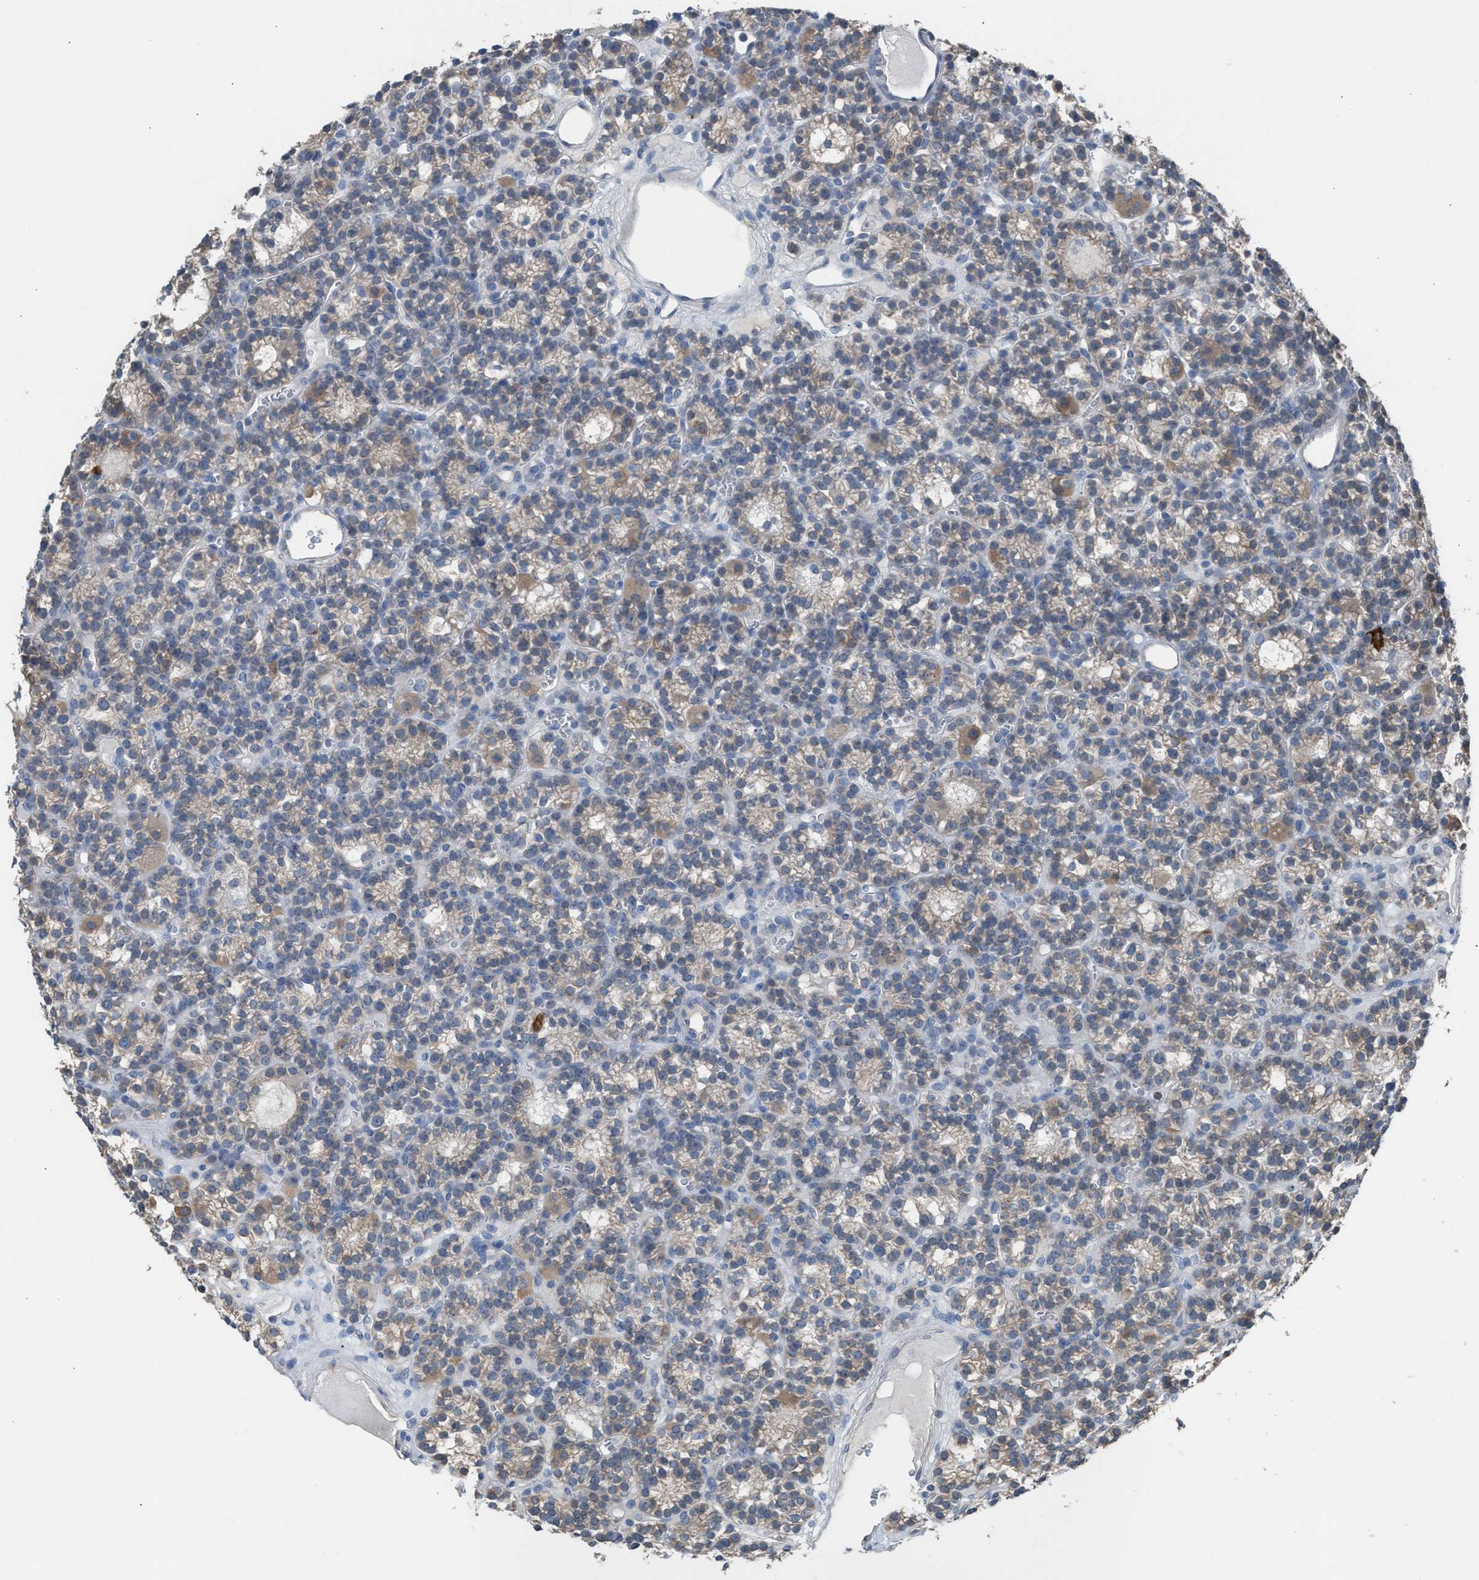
{"staining": {"intensity": "weak", "quantity": "25%-75%", "location": "cytoplasmic/membranous"}, "tissue": "parathyroid gland", "cell_type": "Glandular cells", "image_type": "normal", "snomed": [{"axis": "morphology", "description": "Normal tissue, NOS"}, {"axis": "morphology", "description": "Adenoma, NOS"}, {"axis": "topography", "description": "Parathyroid gland"}], "caption": "This is an image of IHC staining of benign parathyroid gland, which shows weak expression in the cytoplasmic/membranous of glandular cells.", "gene": "NQO2", "patient": {"sex": "female", "age": 58}}